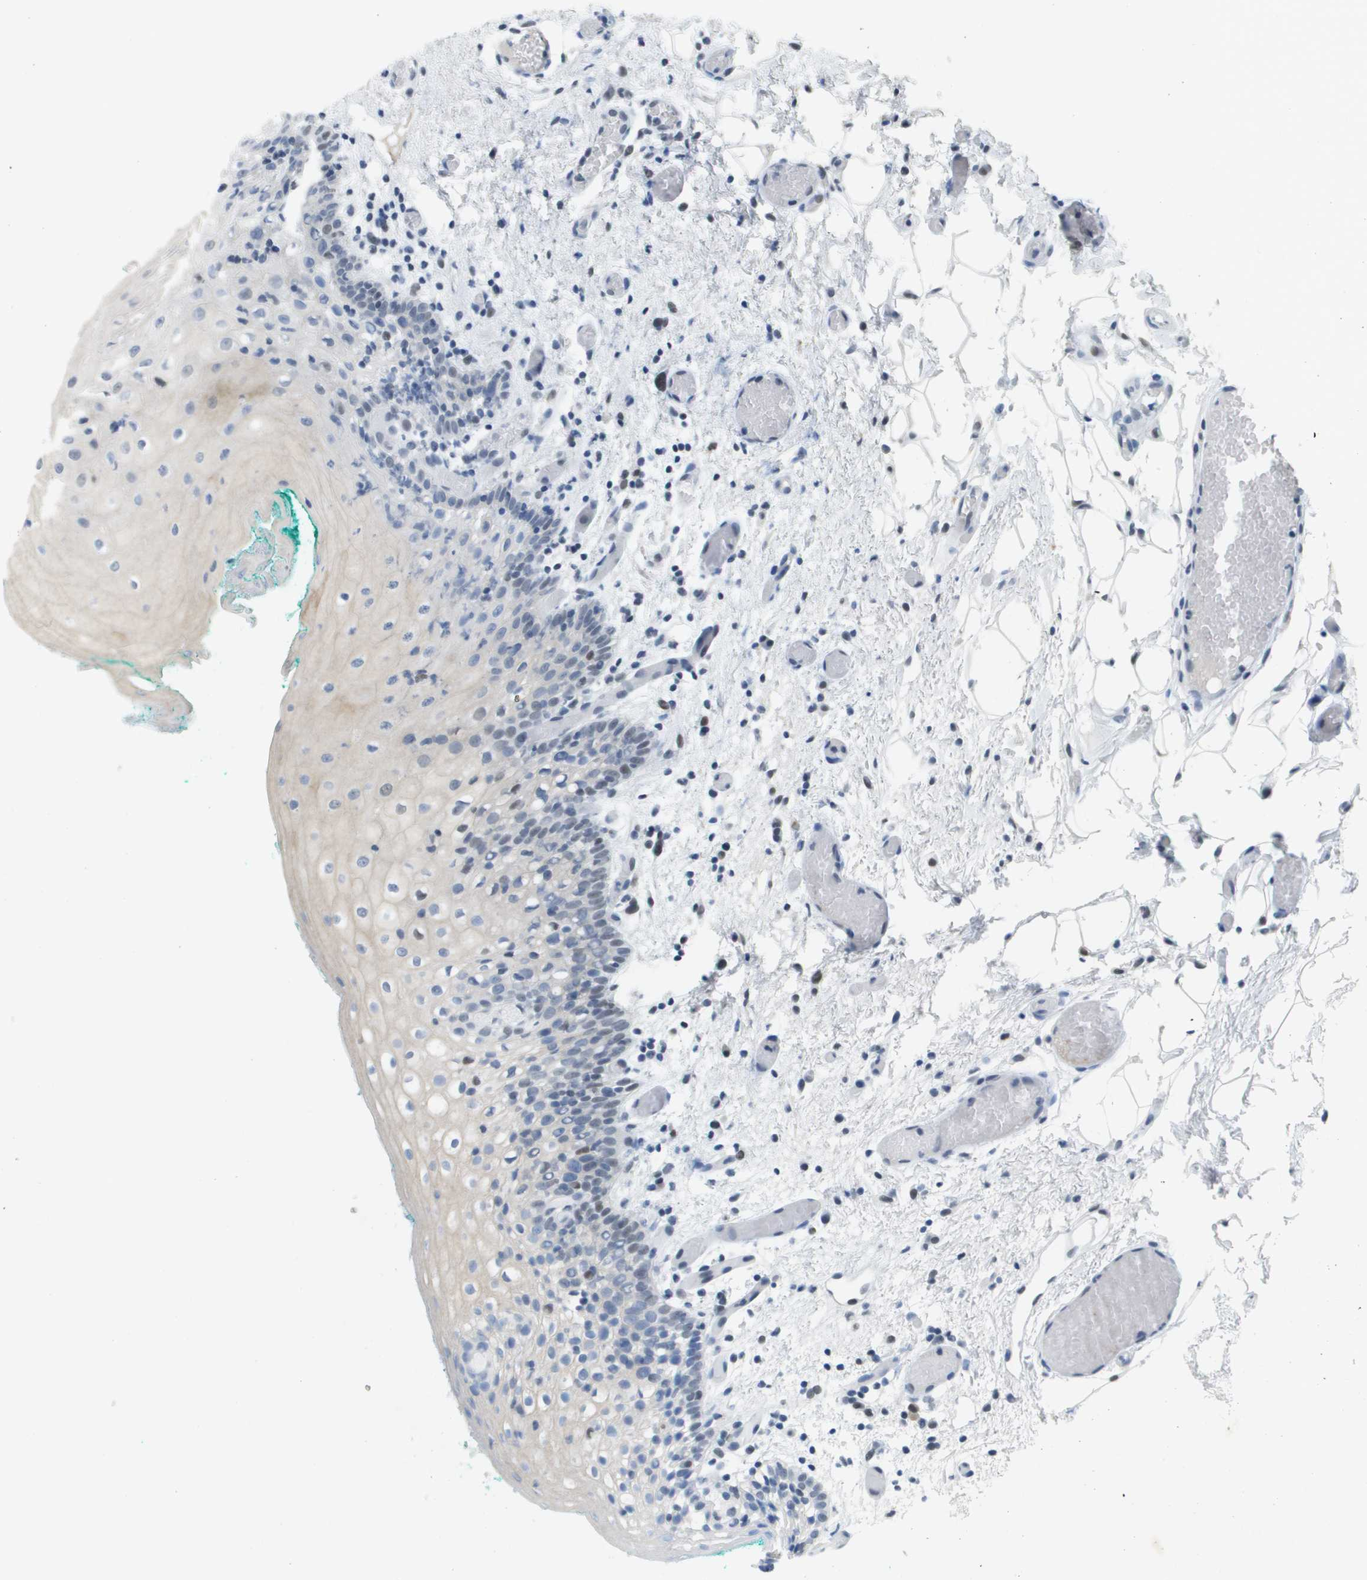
{"staining": {"intensity": "moderate", "quantity": "25%-75%", "location": "cytoplasmic/membranous"}, "tissue": "oral mucosa", "cell_type": "Squamous epithelial cells", "image_type": "normal", "snomed": [{"axis": "morphology", "description": "Normal tissue, NOS"}, {"axis": "morphology", "description": "Squamous cell carcinoma, NOS"}, {"axis": "topography", "description": "Oral tissue"}, {"axis": "topography", "description": "Salivary gland"}, {"axis": "topography", "description": "Head-Neck"}], "caption": "Squamous epithelial cells display moderate cytoplasmic/membranous staining in approximately 25%-75% of cells in unremarkable oral mucosa.", "gene": "TP53RK", "patient": {"sex": "female", "age": 62}}